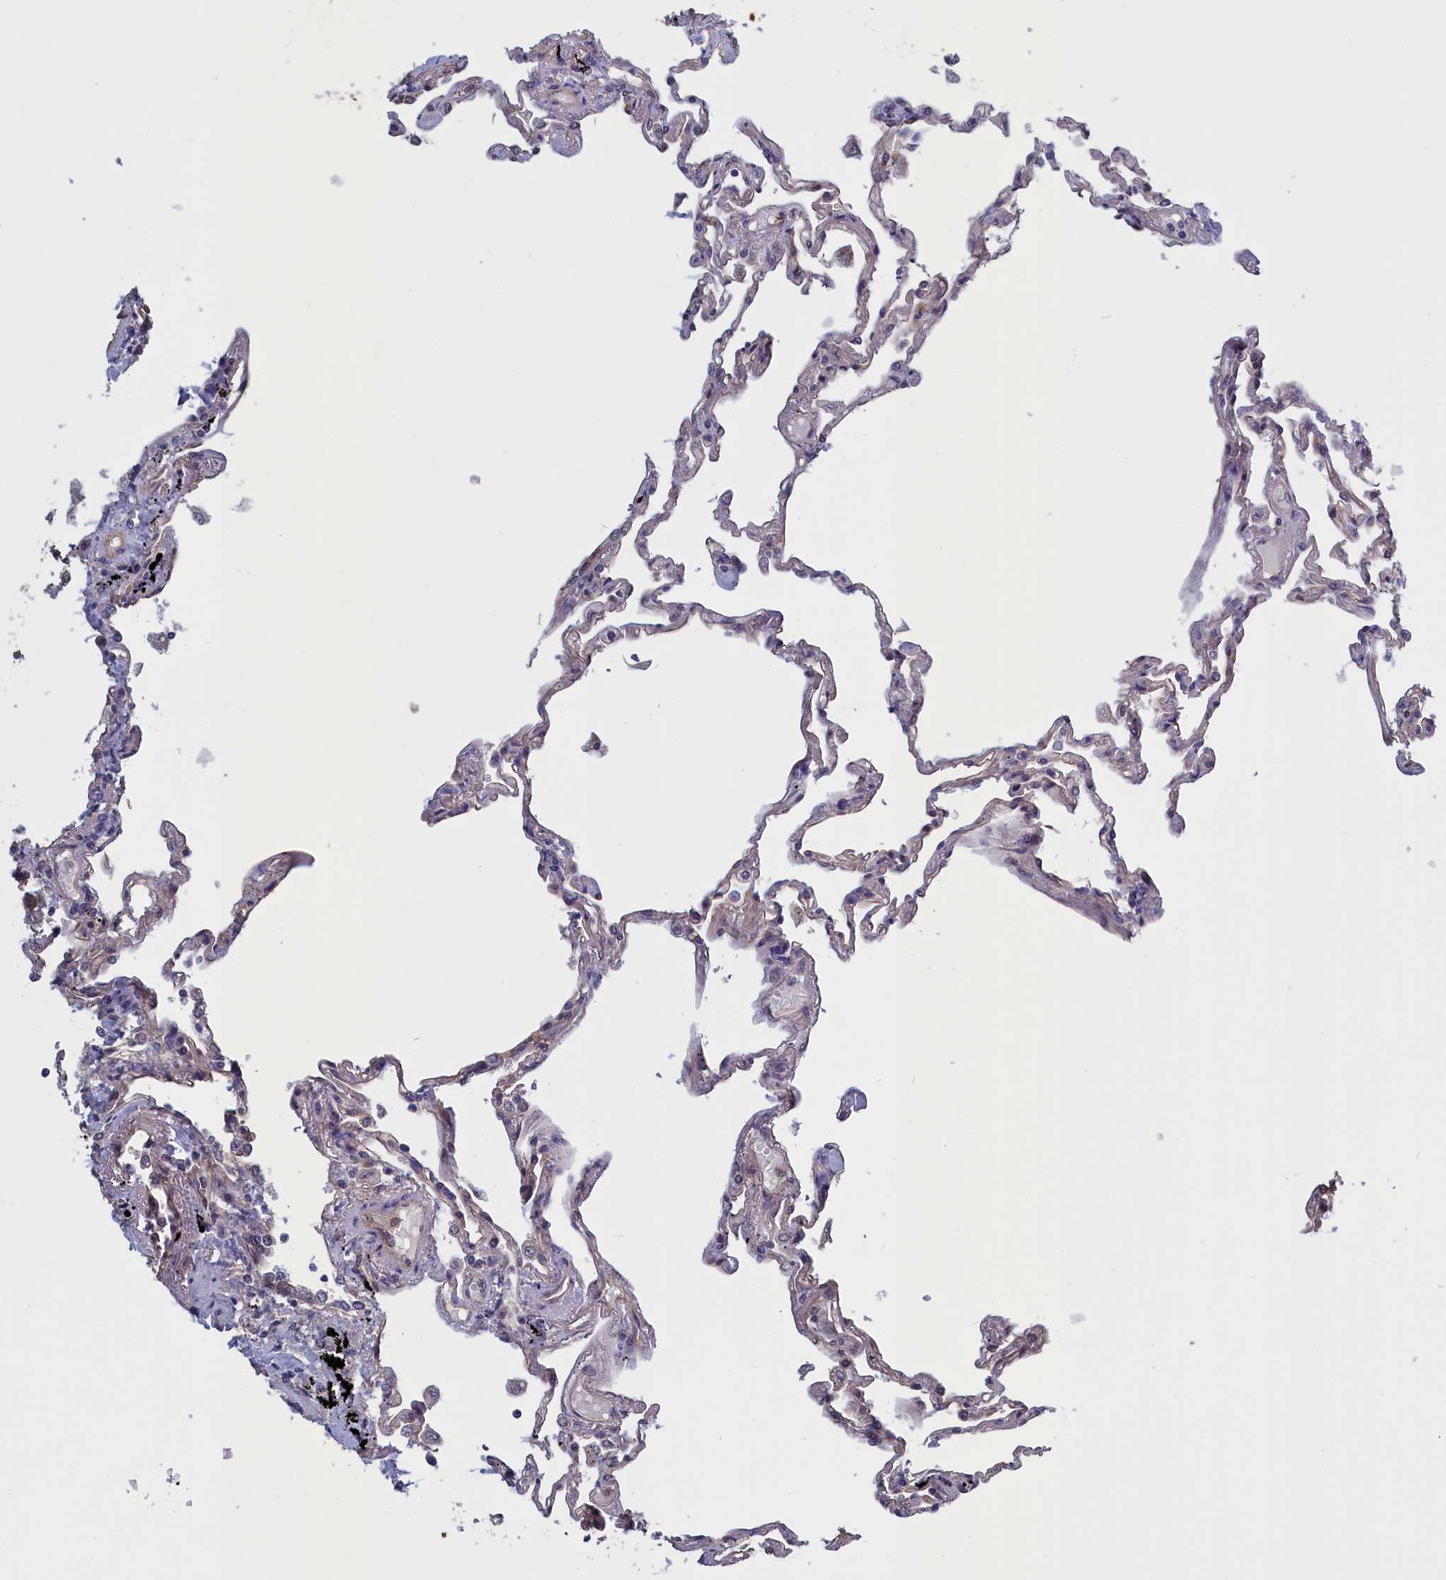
{"staining": {"intensity": "negative", "quantity": "none", "location": "none"}, "tissue": "lung", "cell_type": "Alveolar cells", "image_type": "normal", "snomed": [{"axis": "morphology", "description": "Normal tissue, NOS"}, {"axis": "topography", "description": "Lung"}], "caption": "The image reveals no staining of alveolar cells in normal lung. Nuclei are stained in blue.", "gene": "PLP2", "patient": {"sex": "female", "age": 67}}